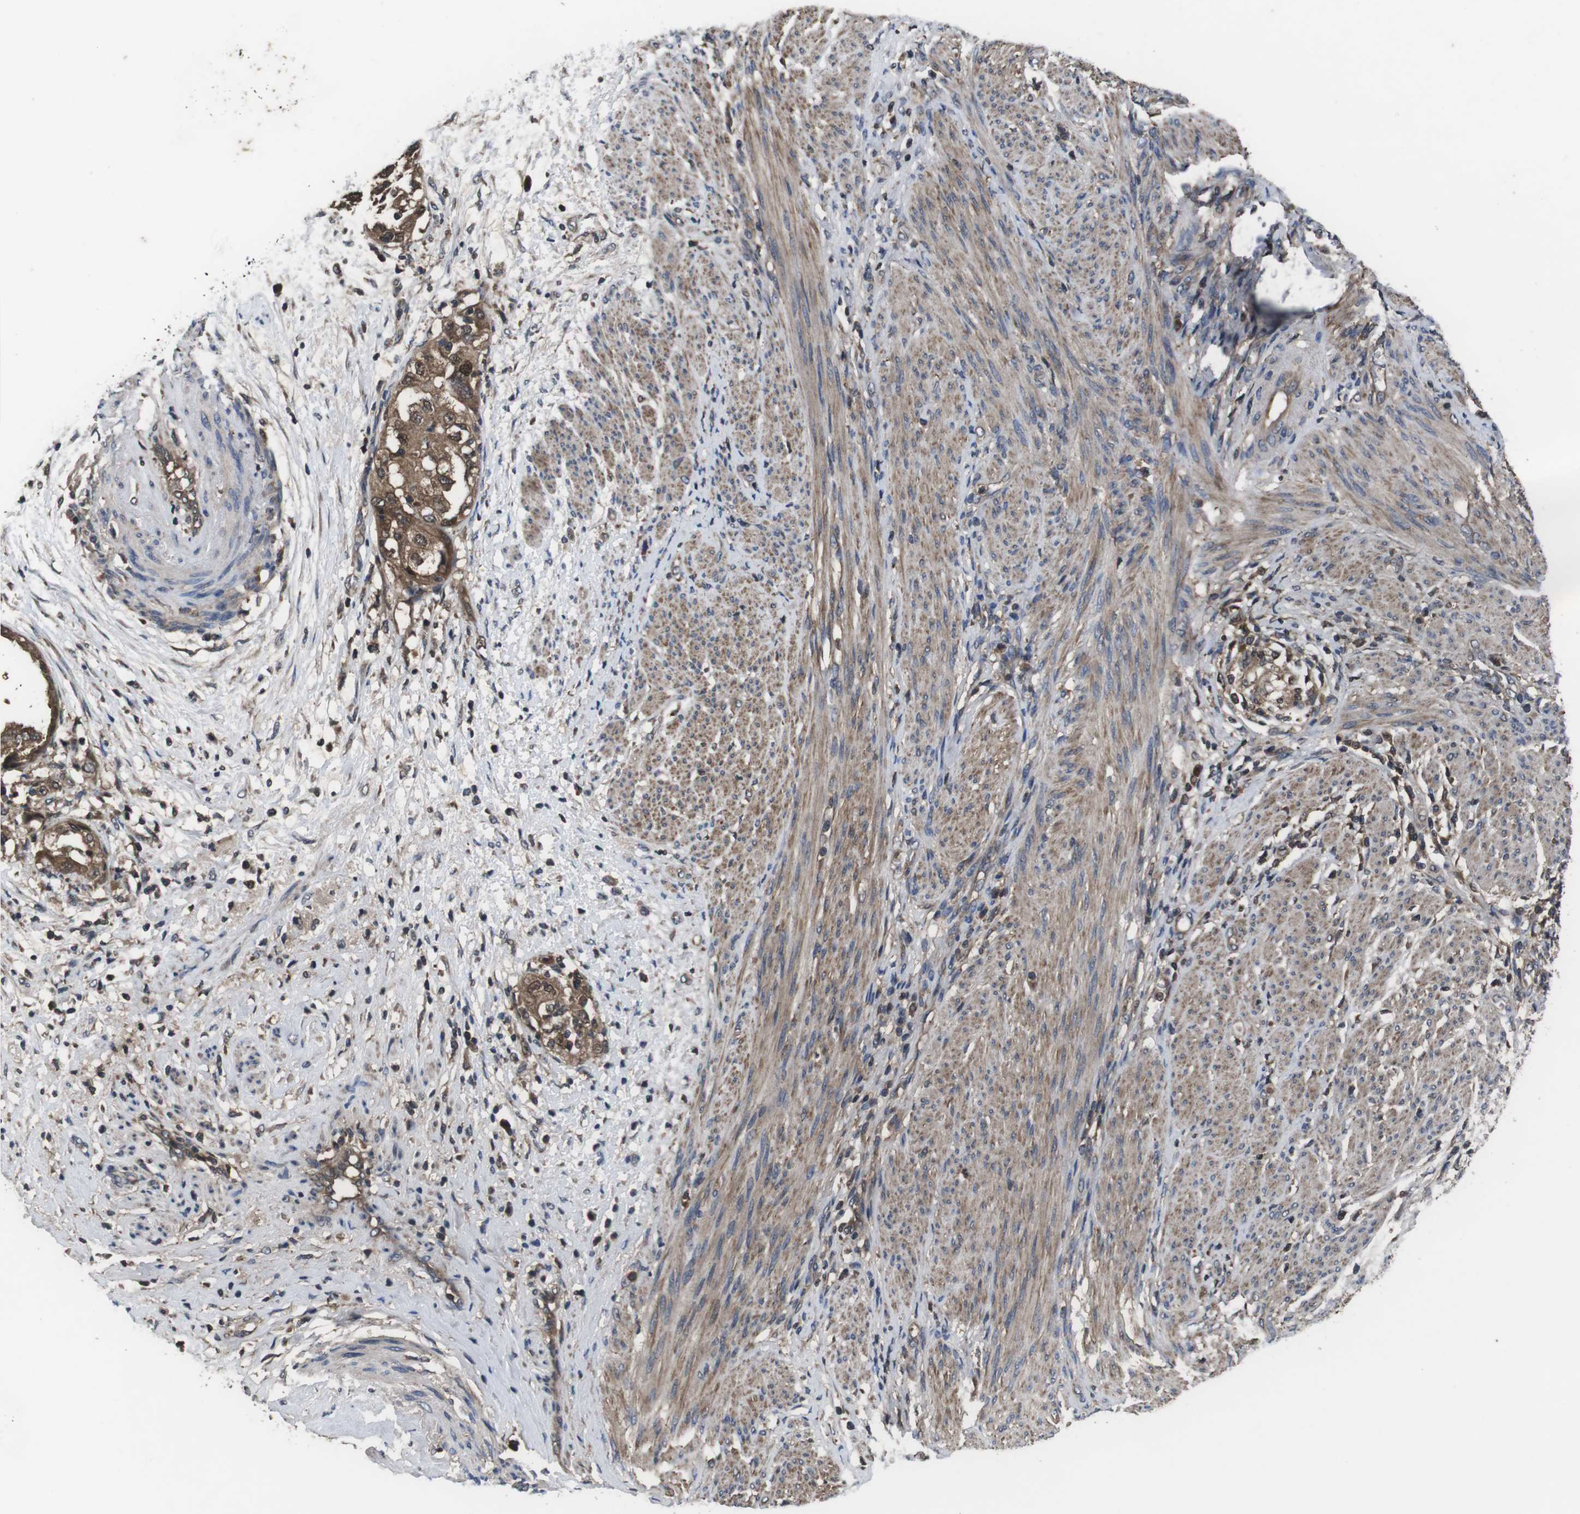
{"staining": {"intensity": "moderate", "quantity": ">75%", "location": "cytoplasmic/membranous"}, "tissue": "endometrial cancer", "cell_type": "Tumor cells", "image_type": "cancer", "snomed": [{"axis": "morphology", "description": "Adenocarcinoma, NOS"}, {"axis": "topography", "description": "Endometrium"}], "caption": "This is a micrograph of IHC staining of adenocarcinoma (endometrial), which shows moderate positivity in the cytoplasmic/membranous of tumor cells.", "gene": "CXCL11", "patient": {"sex": "female", "age": 85}}